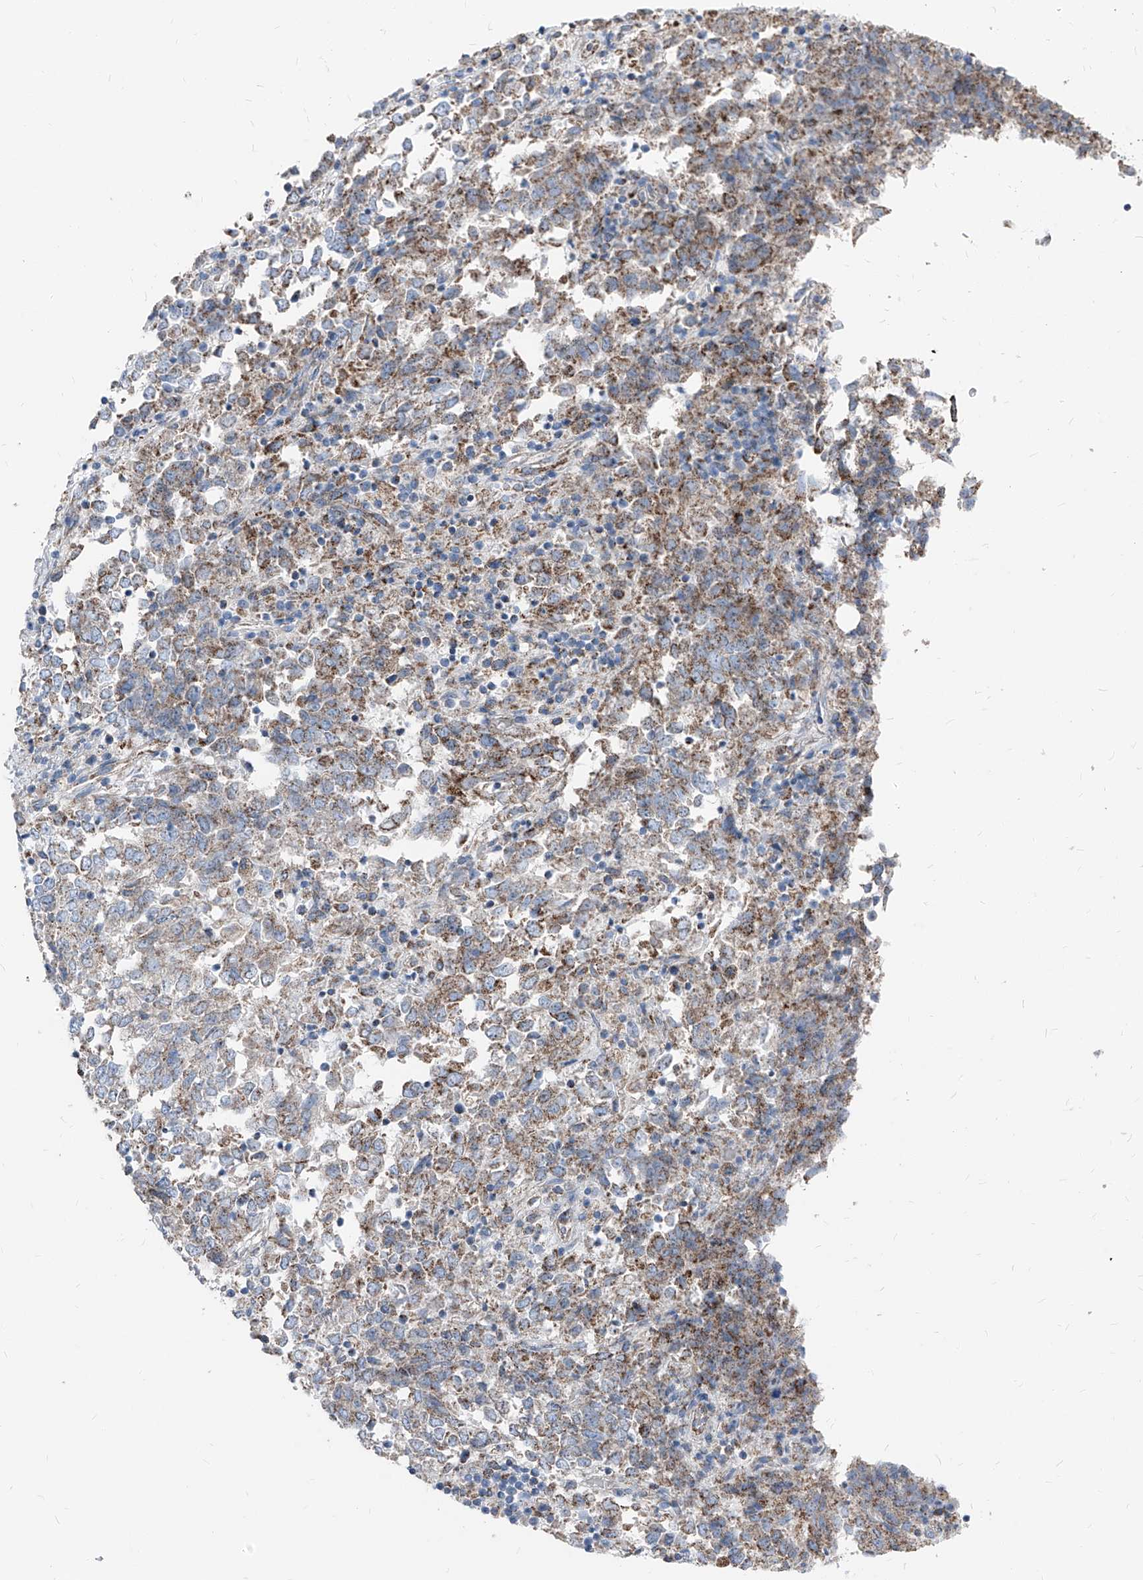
{"staining": {"intensity": "moderate", "quantity": ">75%", "location": "cytoplasmic/membranous"}, "tissue": "endometrial cancer", "cell_type": "Tumor cells", "image_type": "cancer", "snomed": [{"axis": "morphology", "description": "Adenocarcinoma, NOS"}, {"axis": "topography", "description": "Endometrium"}], "caption": "A histopathology image of human endometrial cancer (adenocarcinoma) stained for a protein reveals moderate cytoplasmic/membranous brown staining in tumor cells.", "gene": "AGPS", "patient": {"sex": "female", "age": 80}}